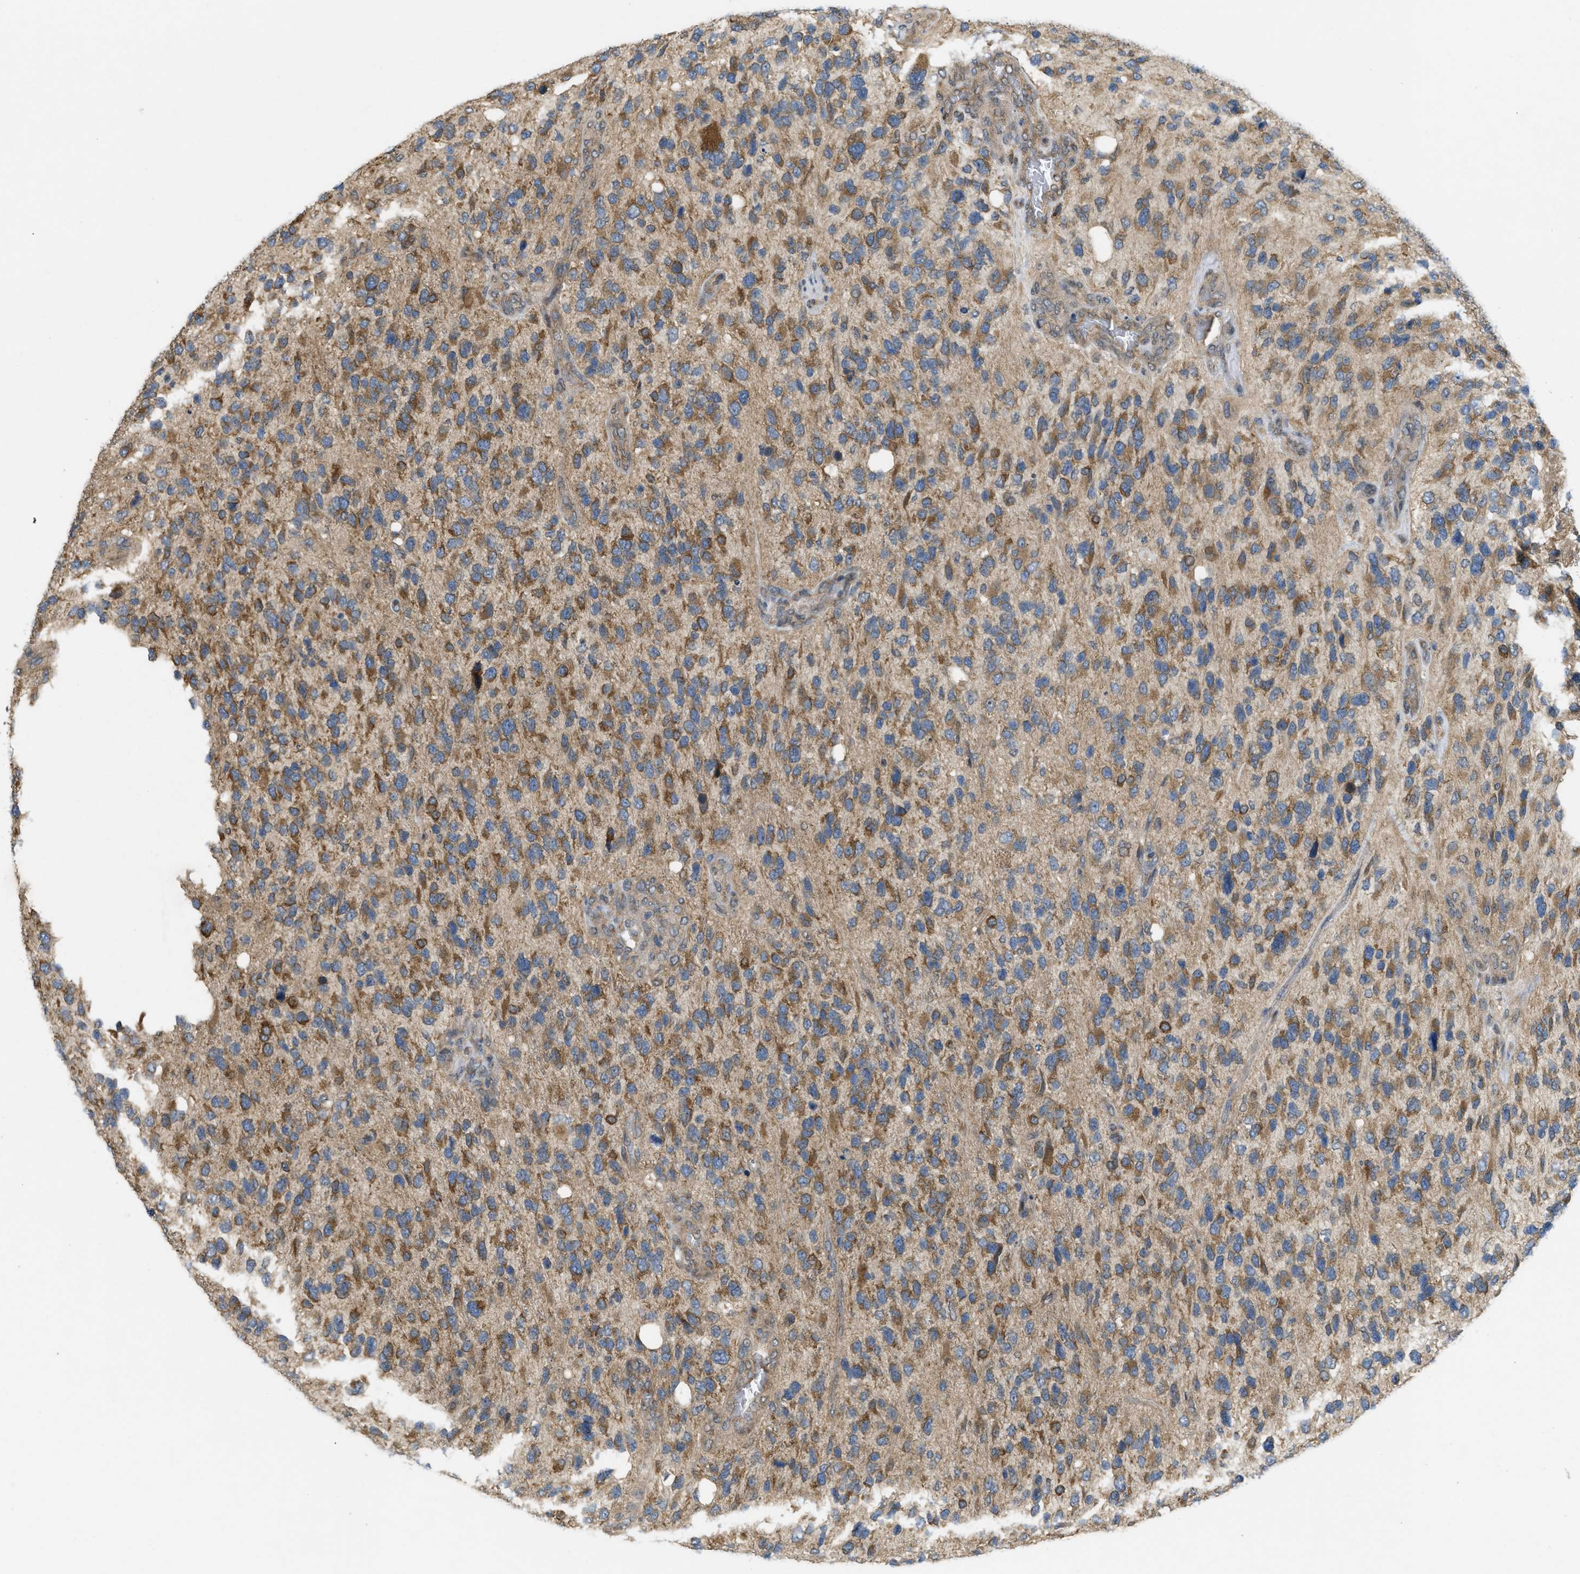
{"staining": {"intensity": "moderate", "quantity": ">75%", "location": "cytoplasmic/membranous"}, "tissue": "glioma", "cell_type": "Tumor cells", "image_type": "cancer", "snomed": [{"axis": "morphology", "description": "Glioma, malignant, High grade"}, {"axis": "topography", "description": "Brain"}], "caption": "IHC (DAB) staining of glioma displays moderate cytoplasmic/membranous protein staining in approximately >75% of tumor cells.", "gene": "IFNLR1", "patient": {"sex": "female", "age": 58}}